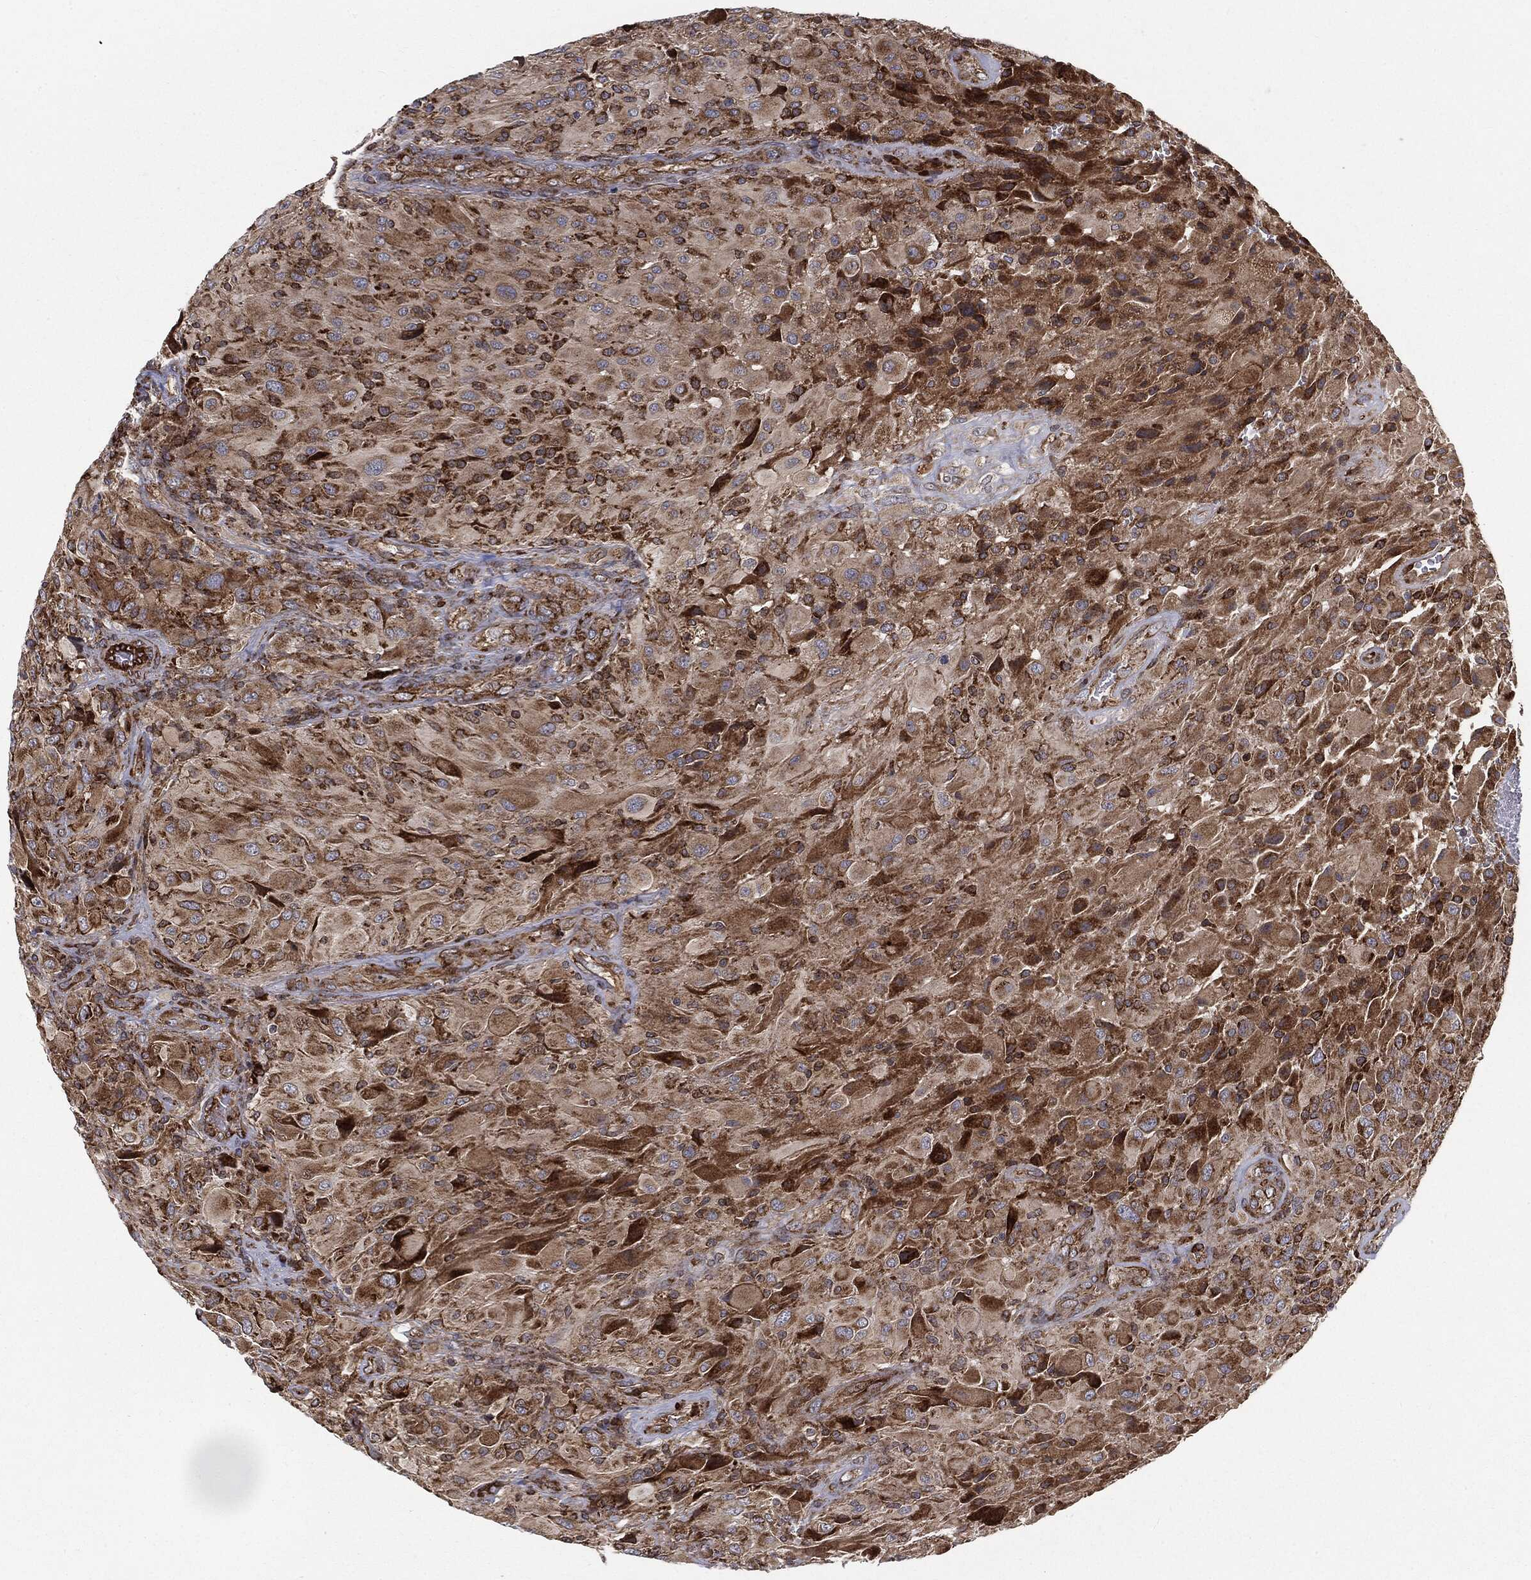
{"staining": {"intensity": "strong", "quantity": "25%-75%", "location": "cytoplasmic/membranous"}, "tissue": "glioma", "cell_type": "Tumor cells", "image_type": "cancer", "snomed": [{"axis": "morphology", "description": "Glioma, malignant, High grade"}, {"axis": "topography", "description": "Cerebral cortex"}], "caption": "Protein expression analysis of human malignant high-grade glioma reveals strong cytoplasmic/membranous expression in approximately 25%-75% of tumor cells.", "gene": "CYLD", "patient": {"sex": "male", "age": 35}}